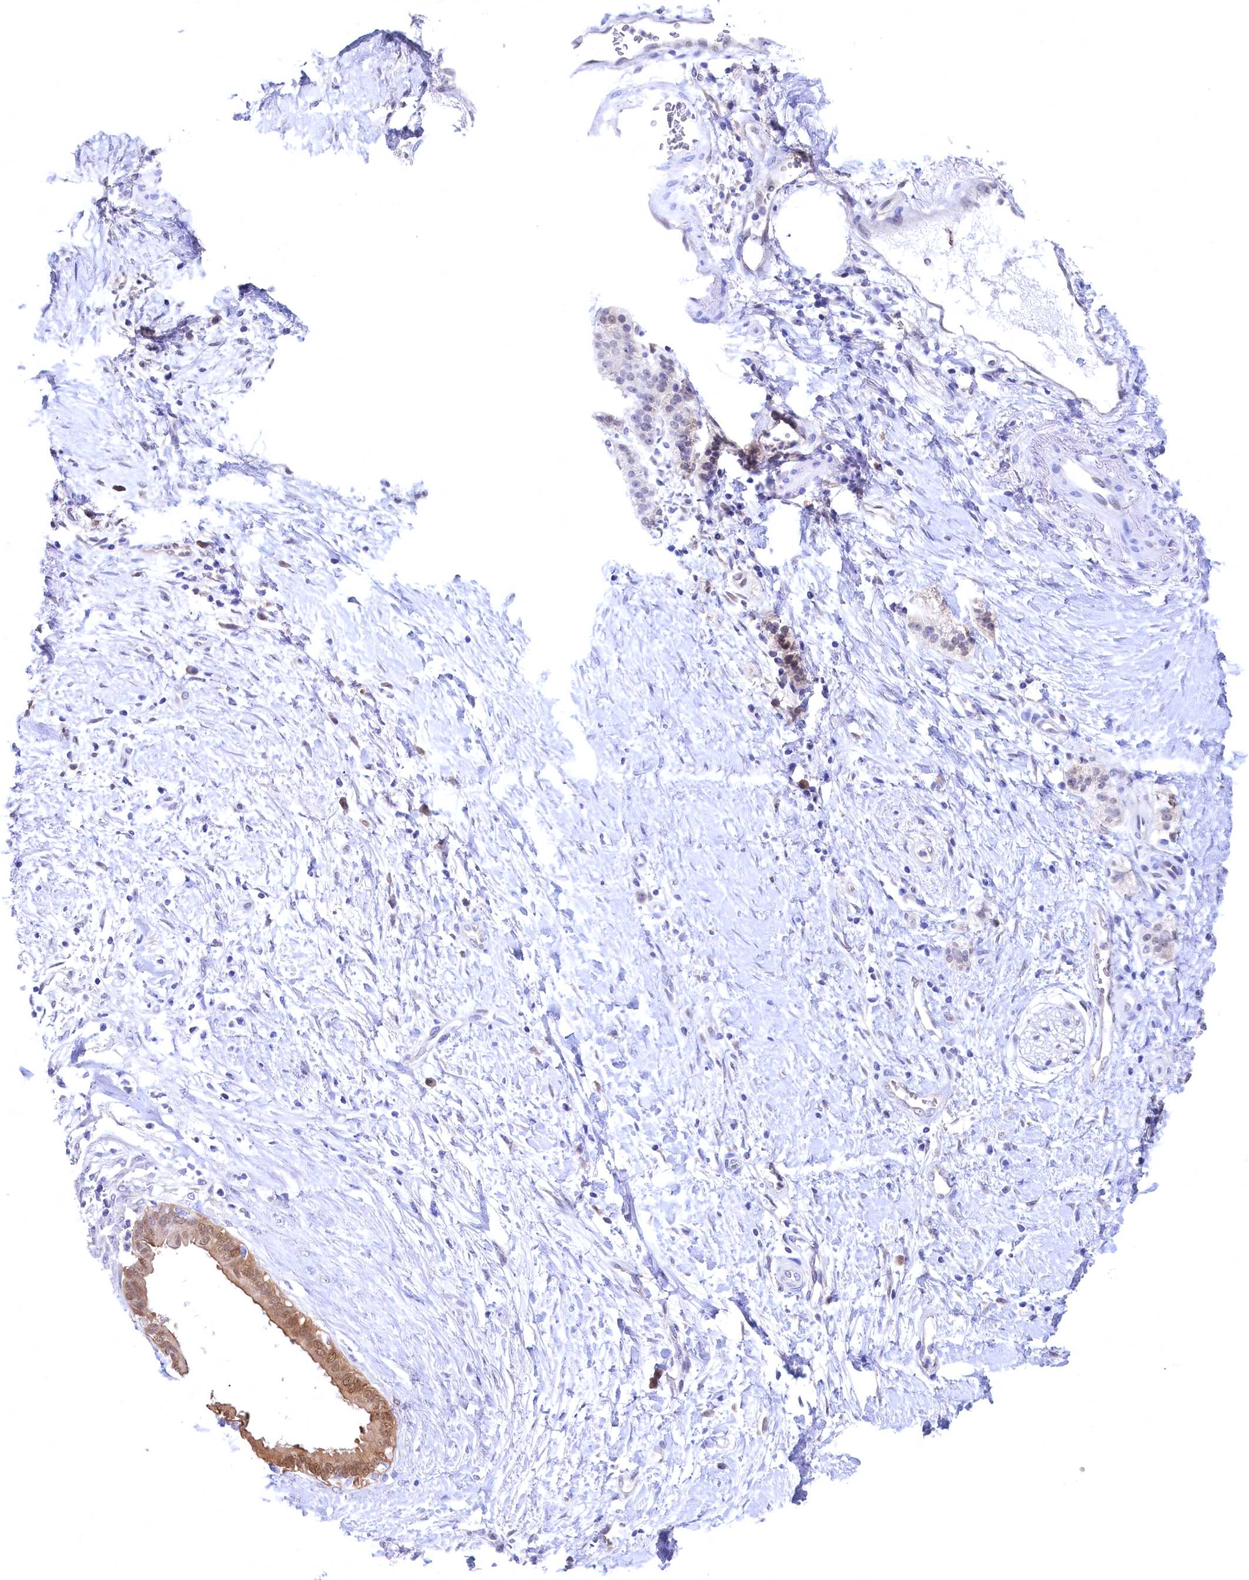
{"staining": {"intensity": "moderate", "quantity": ">75%", "location": "cytoplasmic/membranous,nuclear"}, "tissue": "pancreatic cancer", "cell_type": "Tumor cells", "image_type": "cancer", "snomed": [{"axis": "morphology", "description": "Adenocarcinoma, NOS"}, {"axis": "topography", "description": "Pancreas"}], "caption": "There is medium levels of moderate cytoplasmic/membranous and nuclear positivity in tumor cells of adenocarcinoma (pancreatic), as demonstrated by immunohistochemical staining (brown color).", "gene": "C11orf54", "patient": {"sex": "male", "age": 50}}